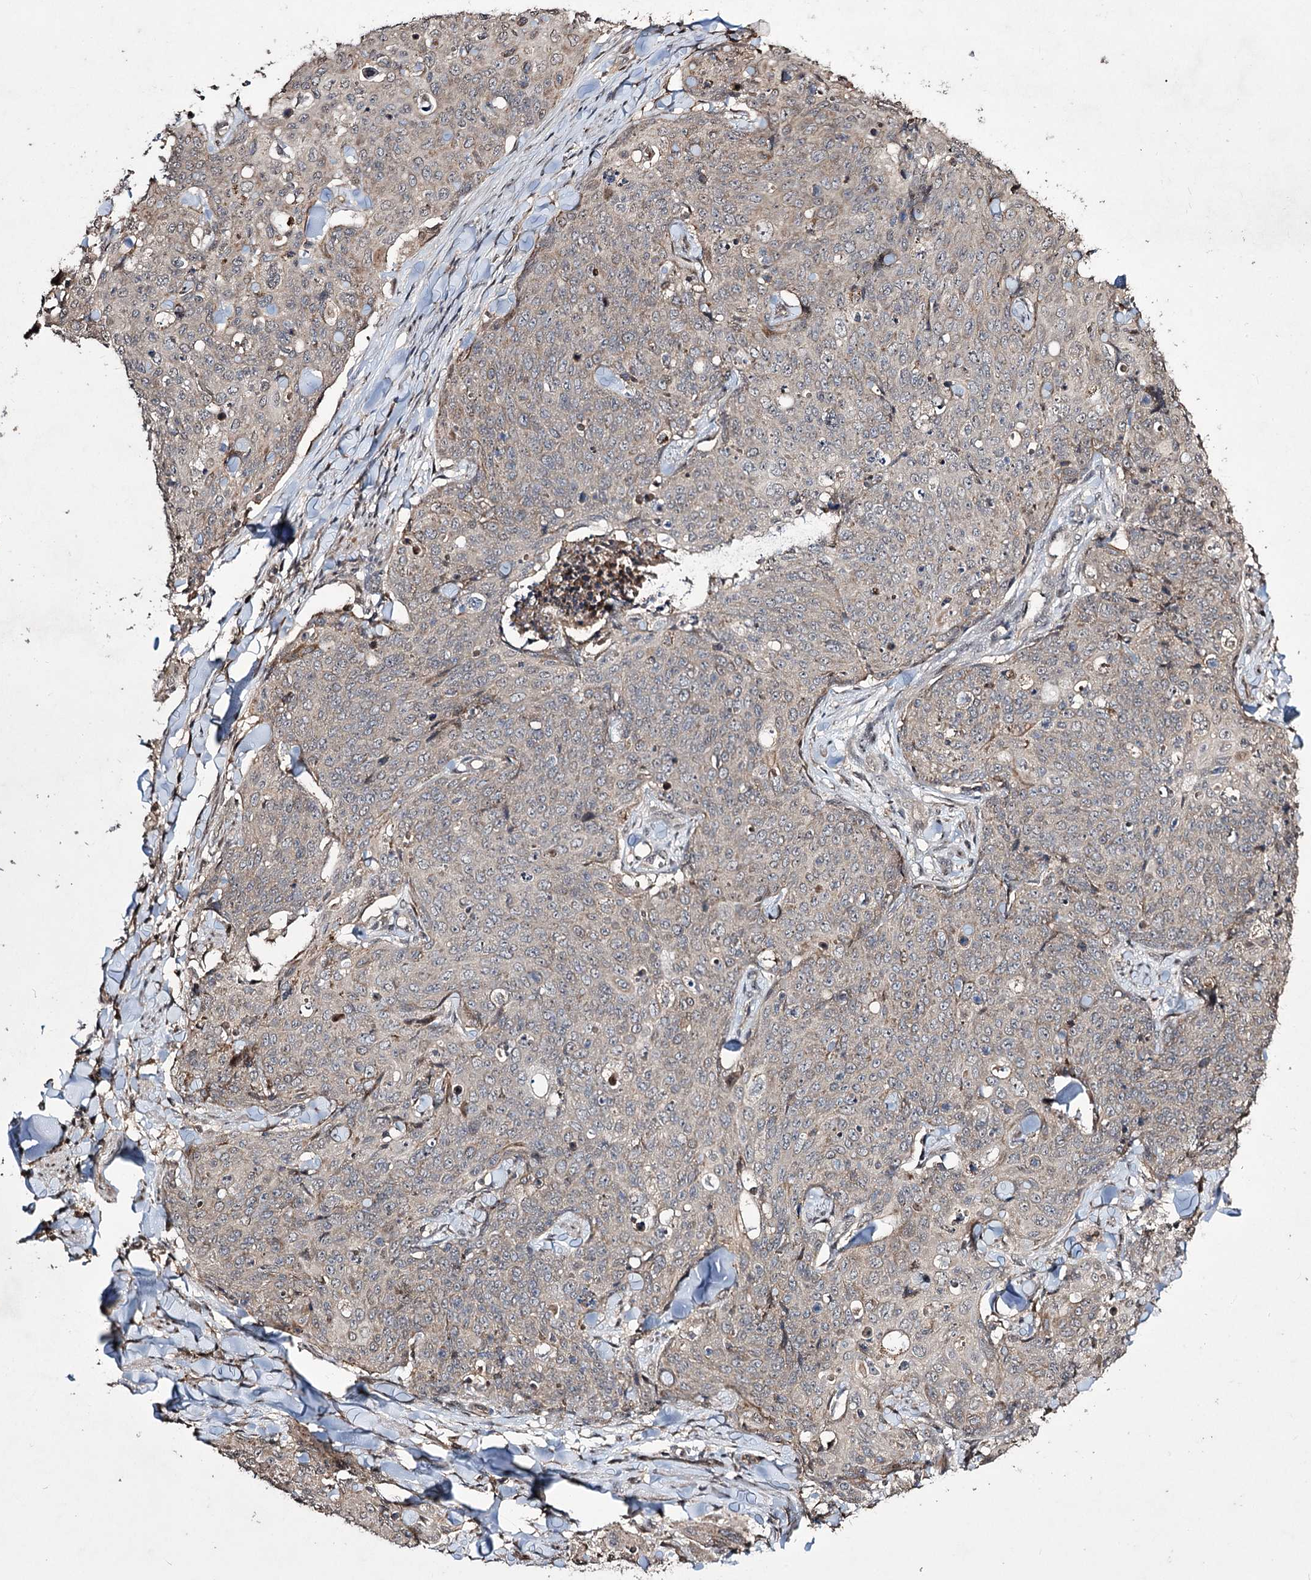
{"staining": {"intensity": "negative", "quantity": "none", "location": "none"}, "tissue": "skin cancer", "cell_type": "Tumor cells", "image_type": "cancer", "snomed": [{"axis": "morphology", "description": "Squamous cell carcinoma, NOS"}, {"axis": "topography", "description": "Skin"}, {"axis": "topography", "description": "Vulva"}], "caption": "This is an IHC image of human skin cancer. There is no staining in tumor cells.", "gene": "CPNE8", "patient": {"sex": "female", "age": 85}}